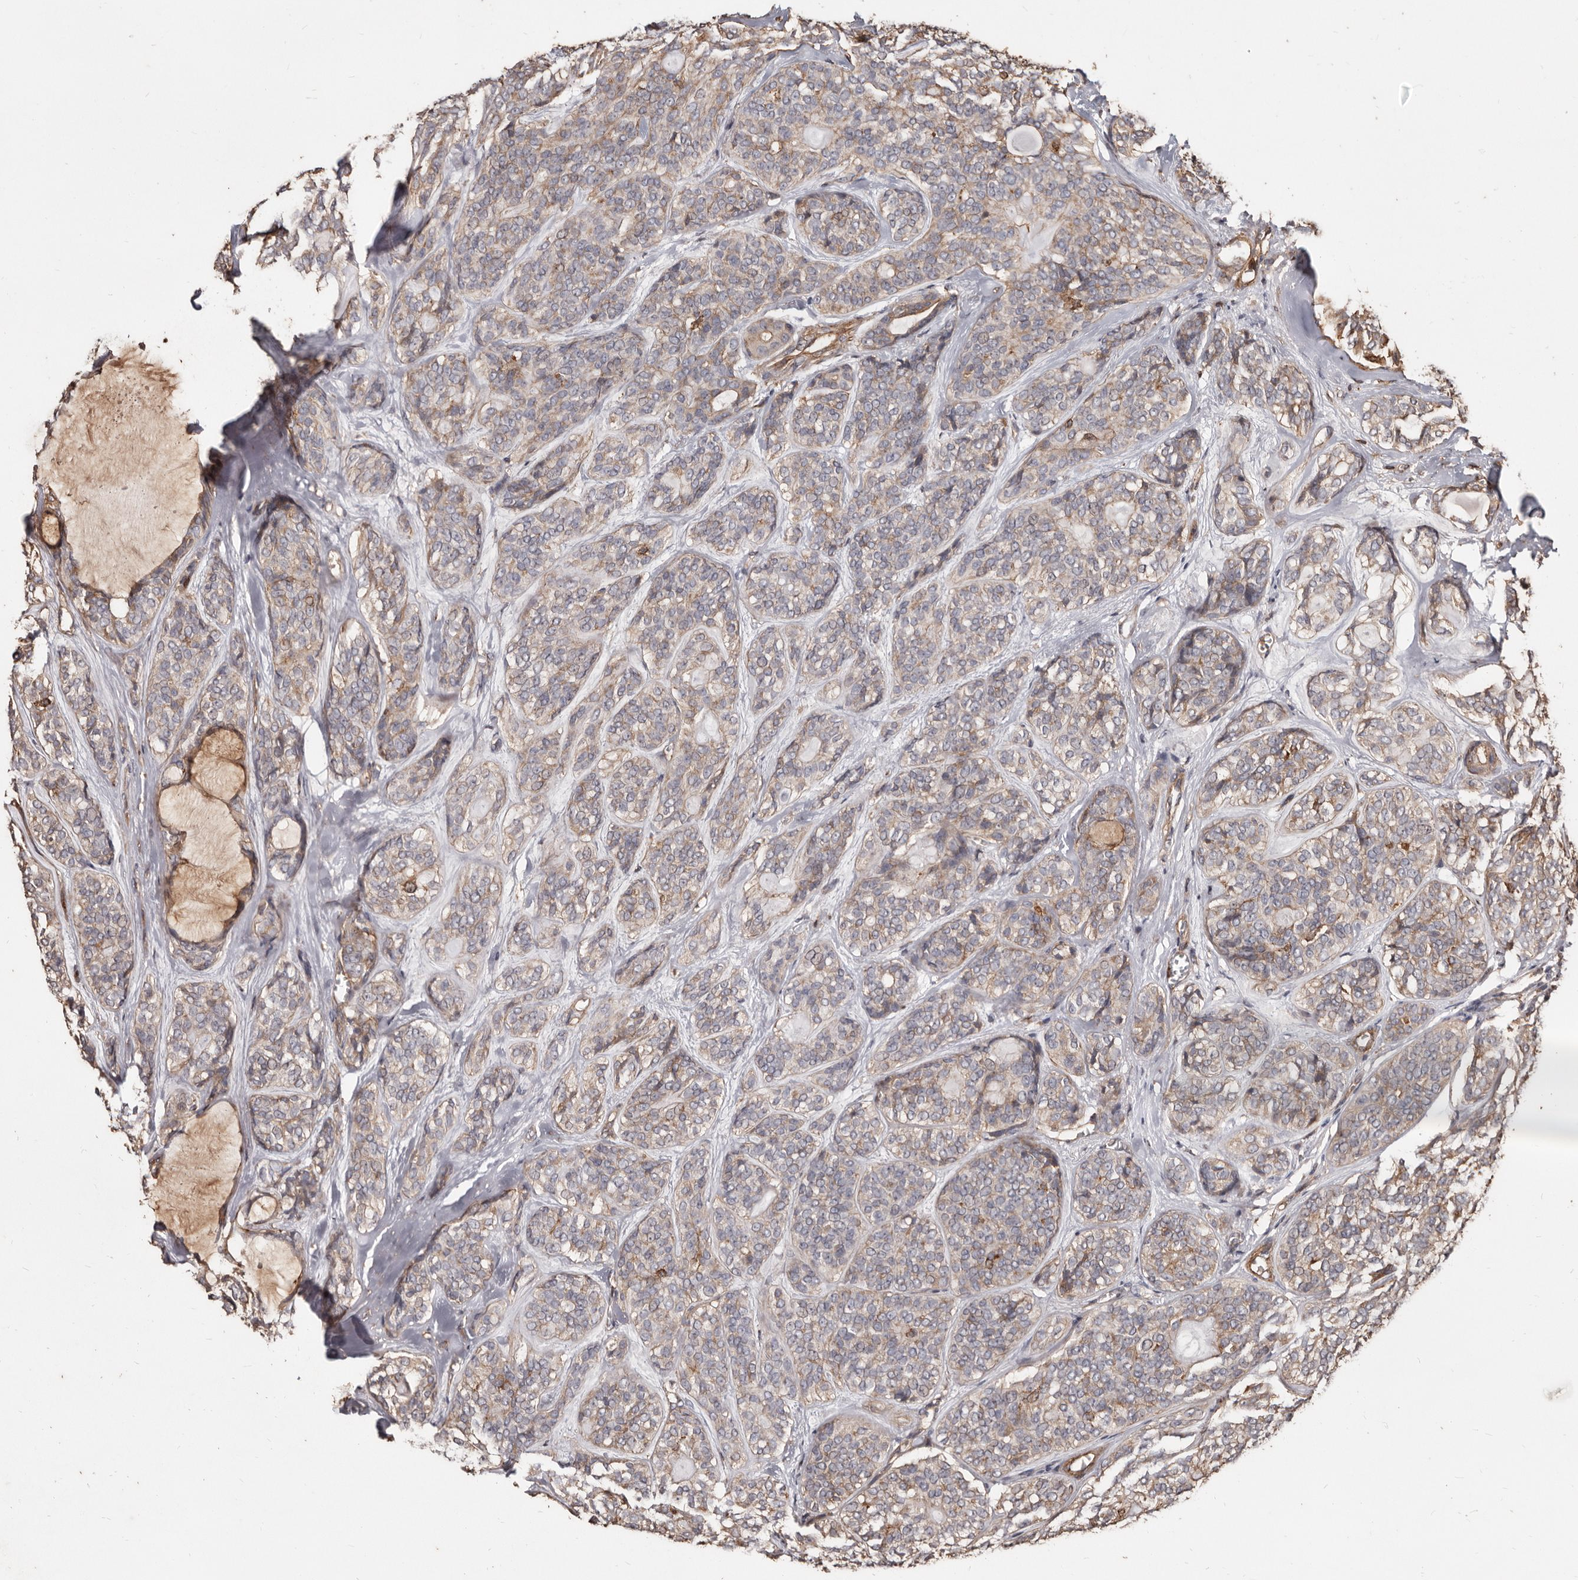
{"staining": {"intensity": "weak", "quantity": ">75%", "location": "cytoplasmic/membranous"}, "tissue": "head and neck cancer", "cell_type": "Tumor cells", "image_type": "cancer", "snomed": [{"axis": "morphology", "description": "Adenocarcinoma, NOS"}, {"axis": "topography", "description": "Head-Neck"}], "caption": "Human head and neck adenocarcinoma stained for a protein (brown) reveals weak cytoplasmic/membranous positive staining in about >75% of tumor cells.", "gene": "GSK3A", "patient": {"sex": "male", "age": 66}}